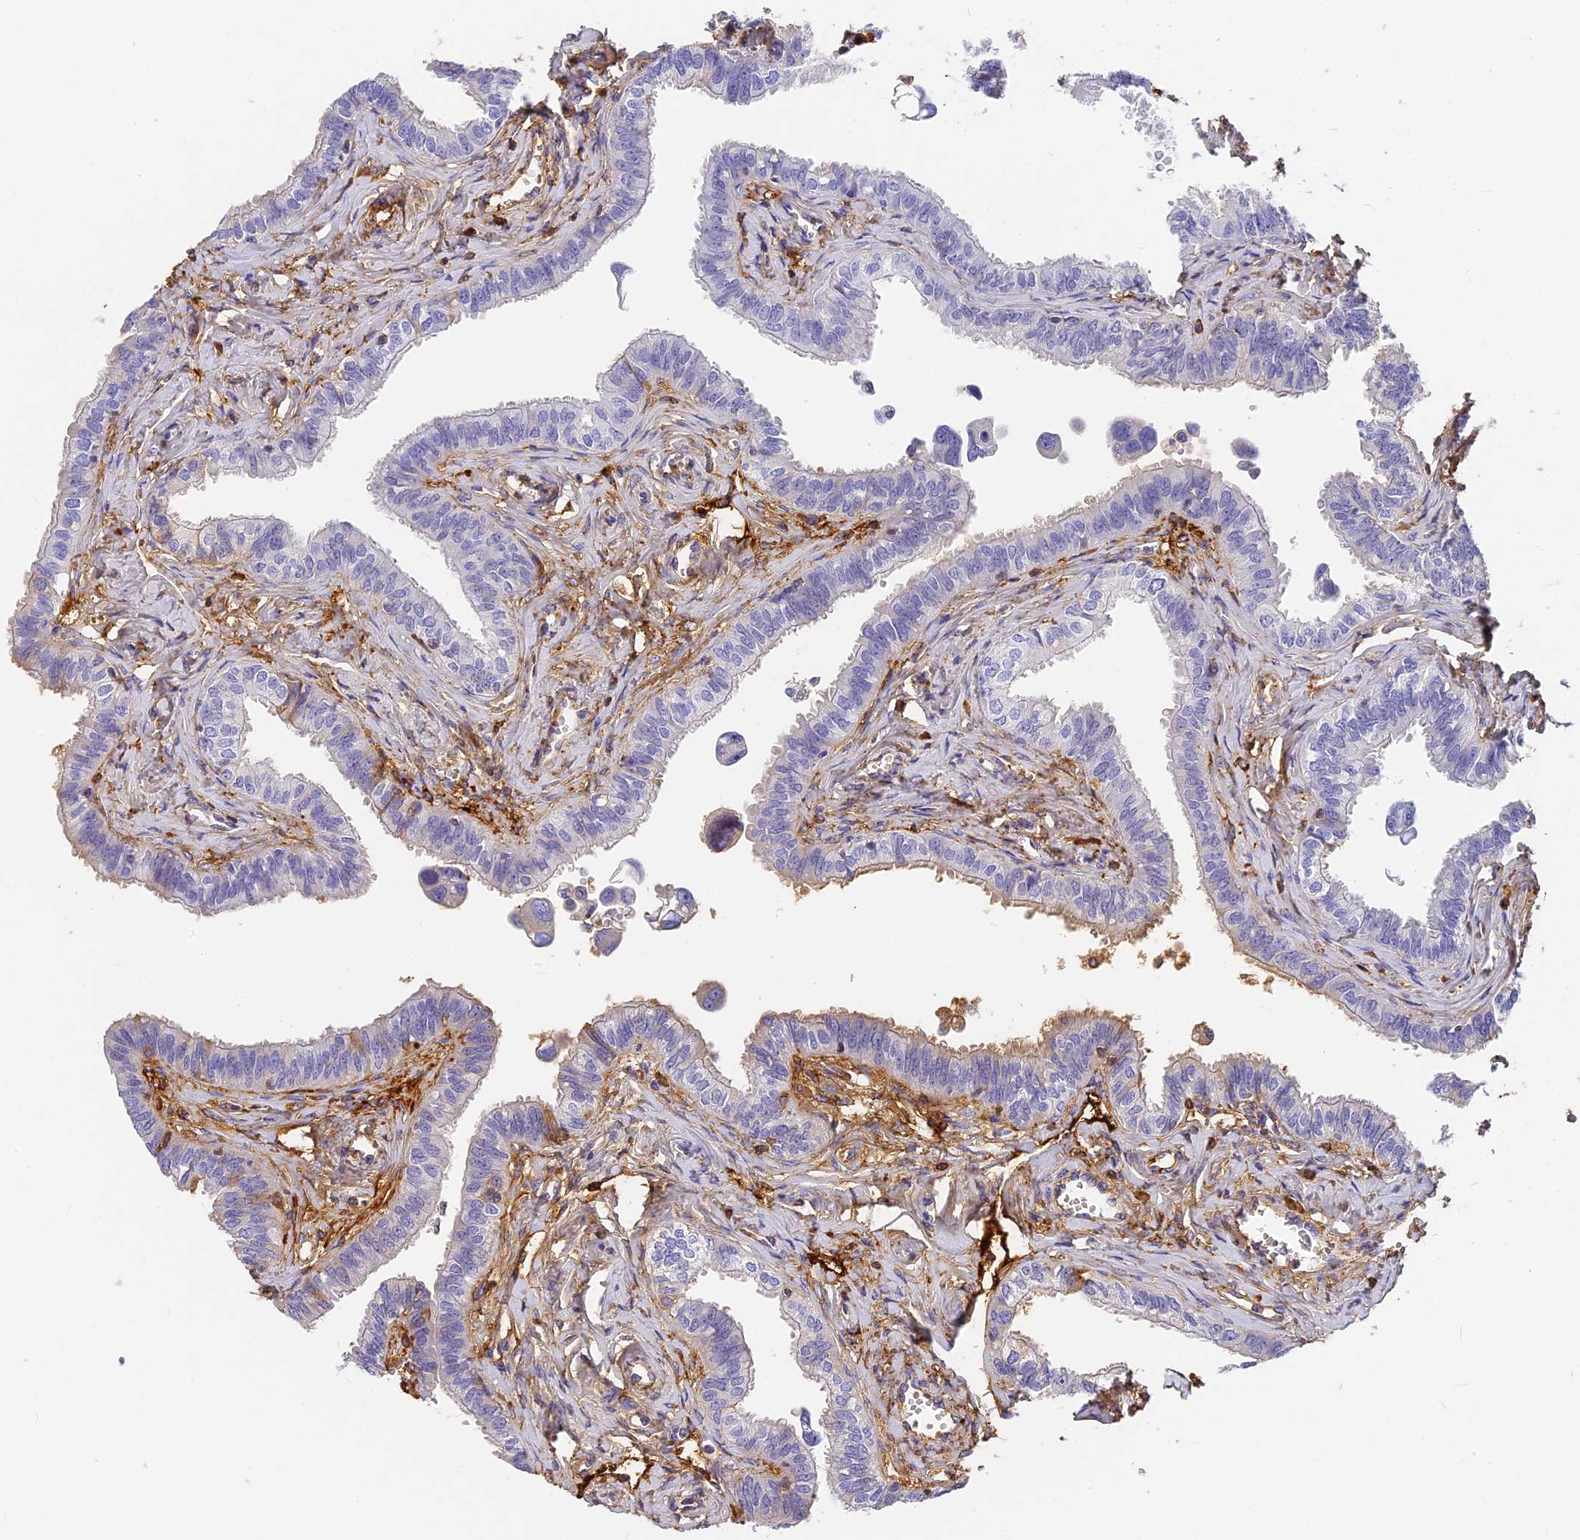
{"staining": {"intensity": "negative", "quantity": "none", "location": "none"}, "tissue": "fallopian tube", "cell_type": "Glandular cells", "image_type": "normal", "snomed": [{"axis": "morphology", "description": "Normal tissue, NOS"}, {"axis": "morphology", "description": "Carcinoma, NOS"}, {"axis": "topography", "description": "Fallopian tube"}, {"axis": "topography", "description": "Ovary"}], "caption": "Immunohistochemical staining of normal fallopian tube displays no significant expression in glandular cells. The staining is performed using DAB brown chromogen with nuclei counter-stained in using hematoxylin.", "gene": "ITIH1", "patient": {"sex": "female", "age": 59}}